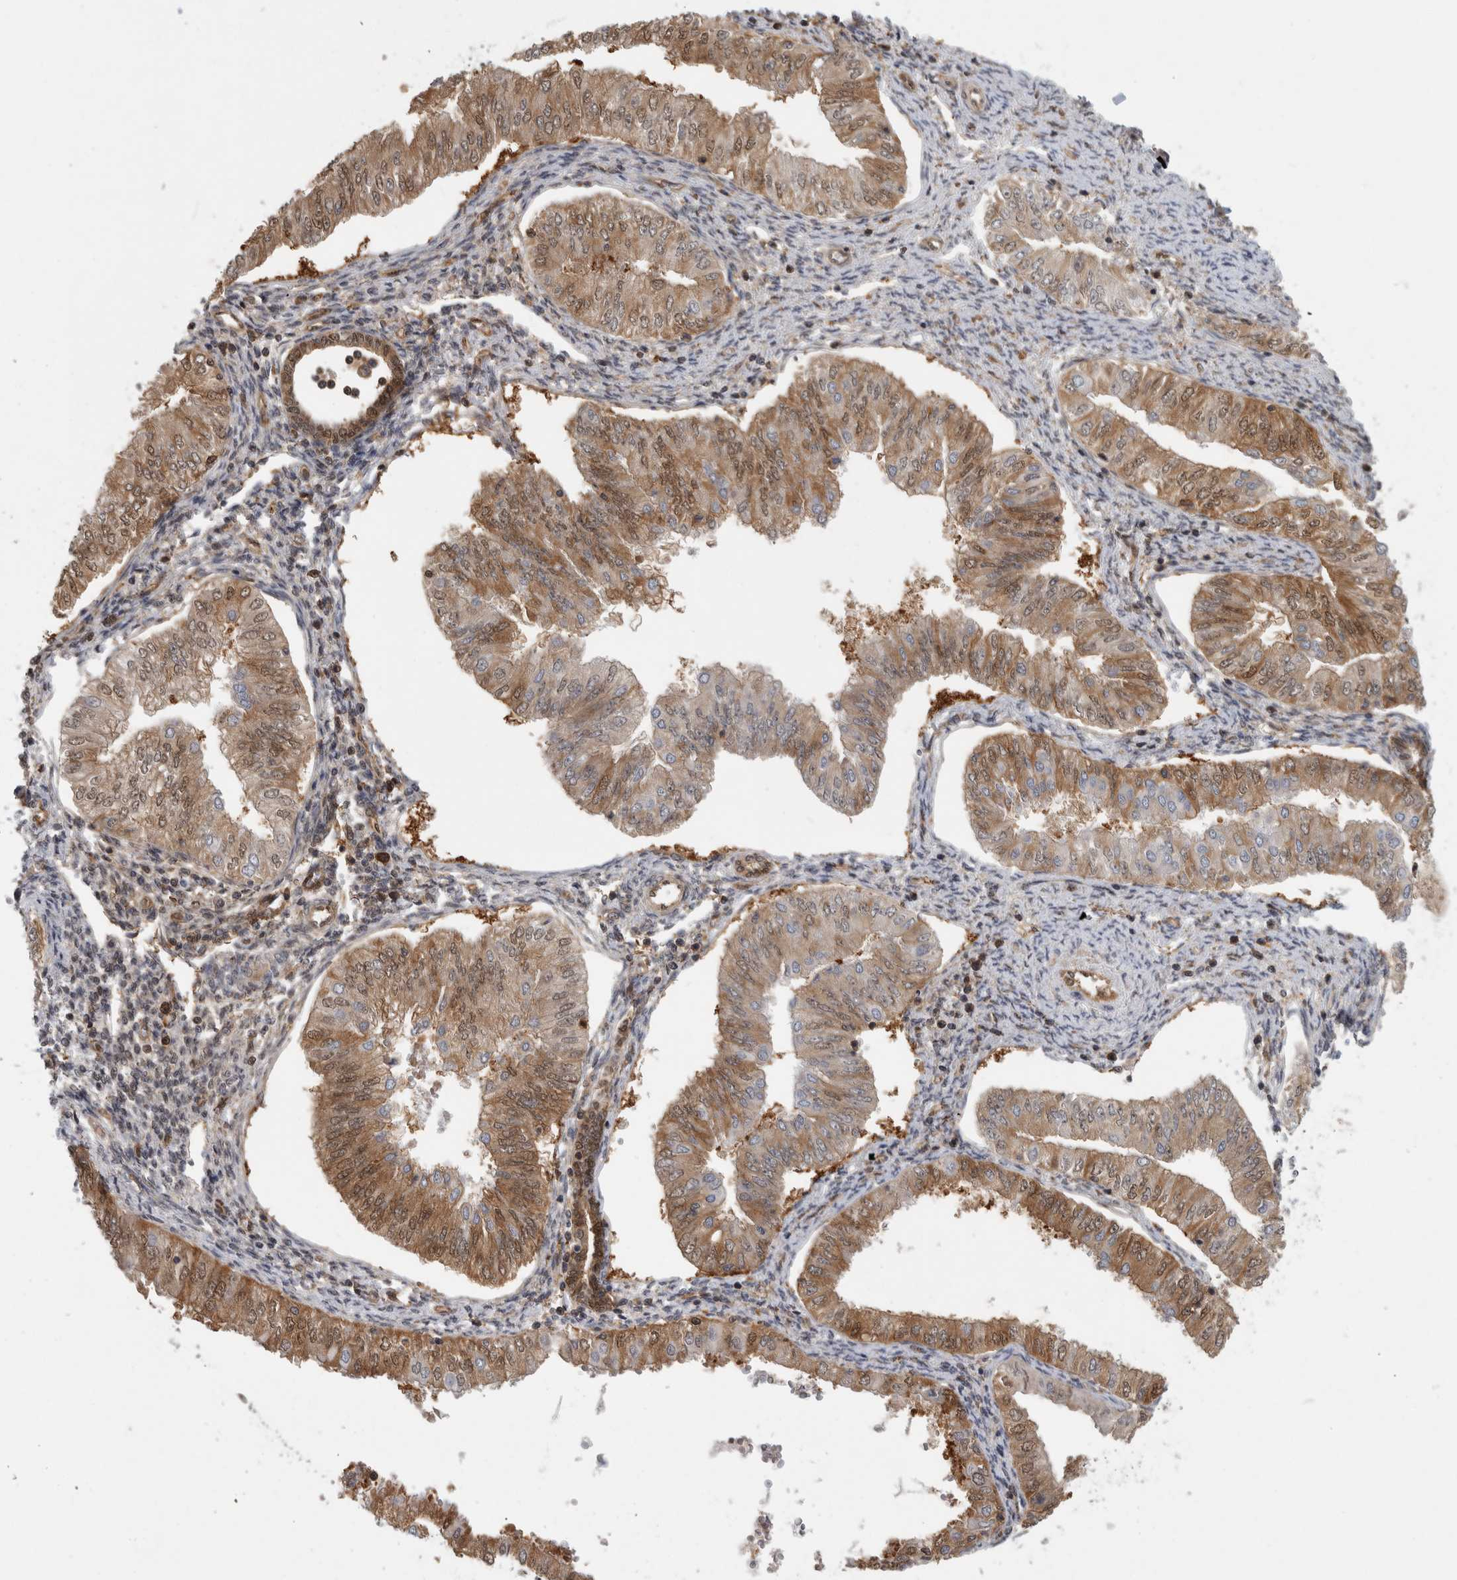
{"staining": {"intensity": "moderate", "quantity": ">75%", "location": "cytoplasmic/membranous,nuclear"}, "tissue": "endometrial cancer", "cell_type": "Tumor cells", "image_type": "cancer", "snomed": [{"axis": "morphology", "description": "Normal tissue, NOS"}, {"axis": "morphology", "description": "Adenocarcinoma, NOS"}, {"axis": "topography", "description": "Endometrium"}], "caption": "An IHC histopathology image of neoplastic tissue is shown. Protein staining in brown shows moderate cytoplasmic/membranous and nuclear positivity in endometrial adenocarcinoma within tumor cells.", "gene": "ASTN2", "patient": {"sex": "female", "age": 53}}